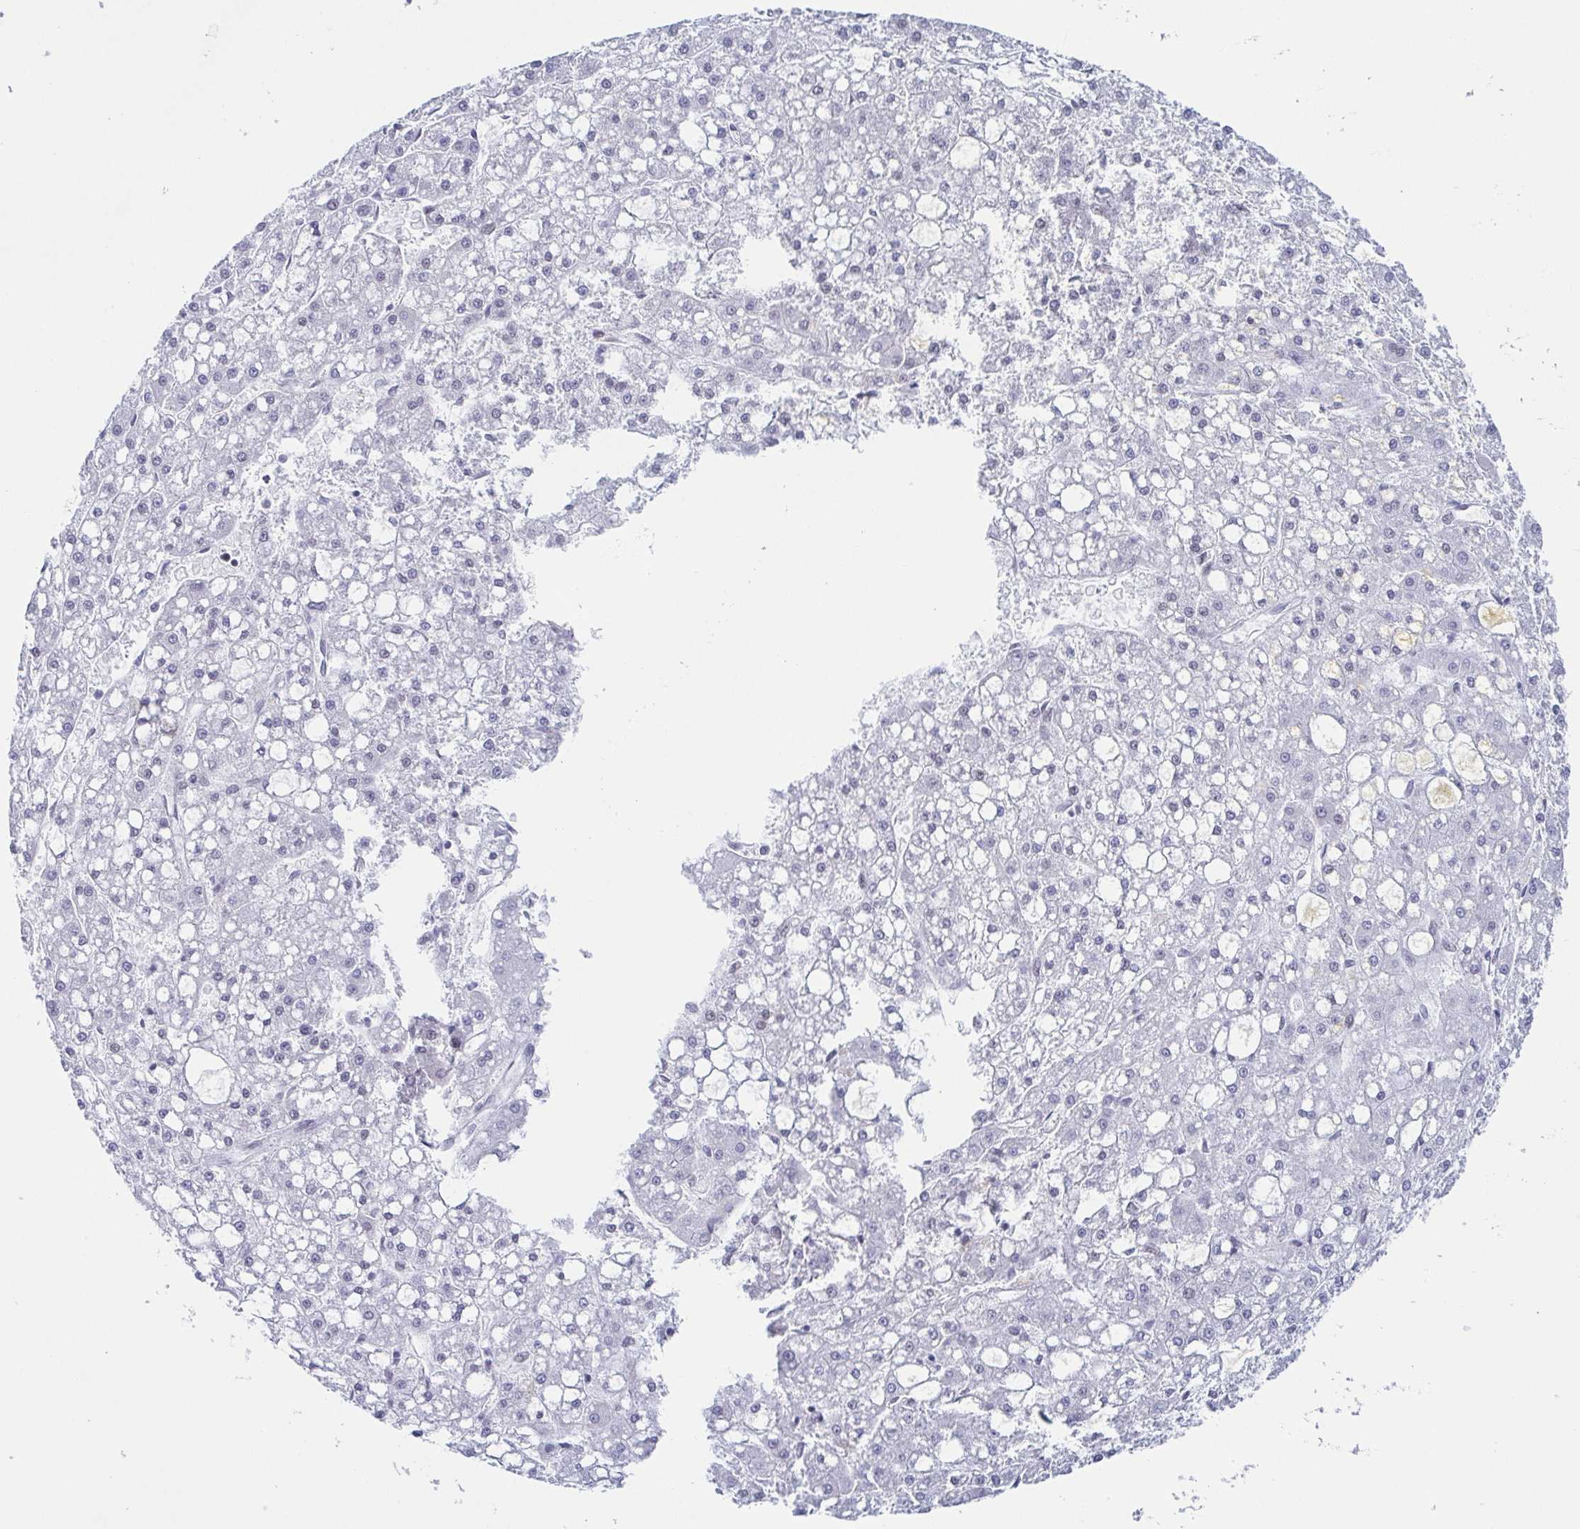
{"staining": {"intensity": "negative", "quantity": "none", "location": "none"}, "tissue": "liver cancer", "cell_type": "Tumor cells", "image_type": "cancer", "snomed": [{"axis": "morphology", "description": "Carcinoma, Hepatocellular, NOS"}, {"axis": "topography", "description": "Liver"}], "caption": "Liver cancer was stained to show a protein in brown. There is no significant expression in tumor cells.", "gene": "HTR2A", "patient": {"sex": "male", "age": 67}}